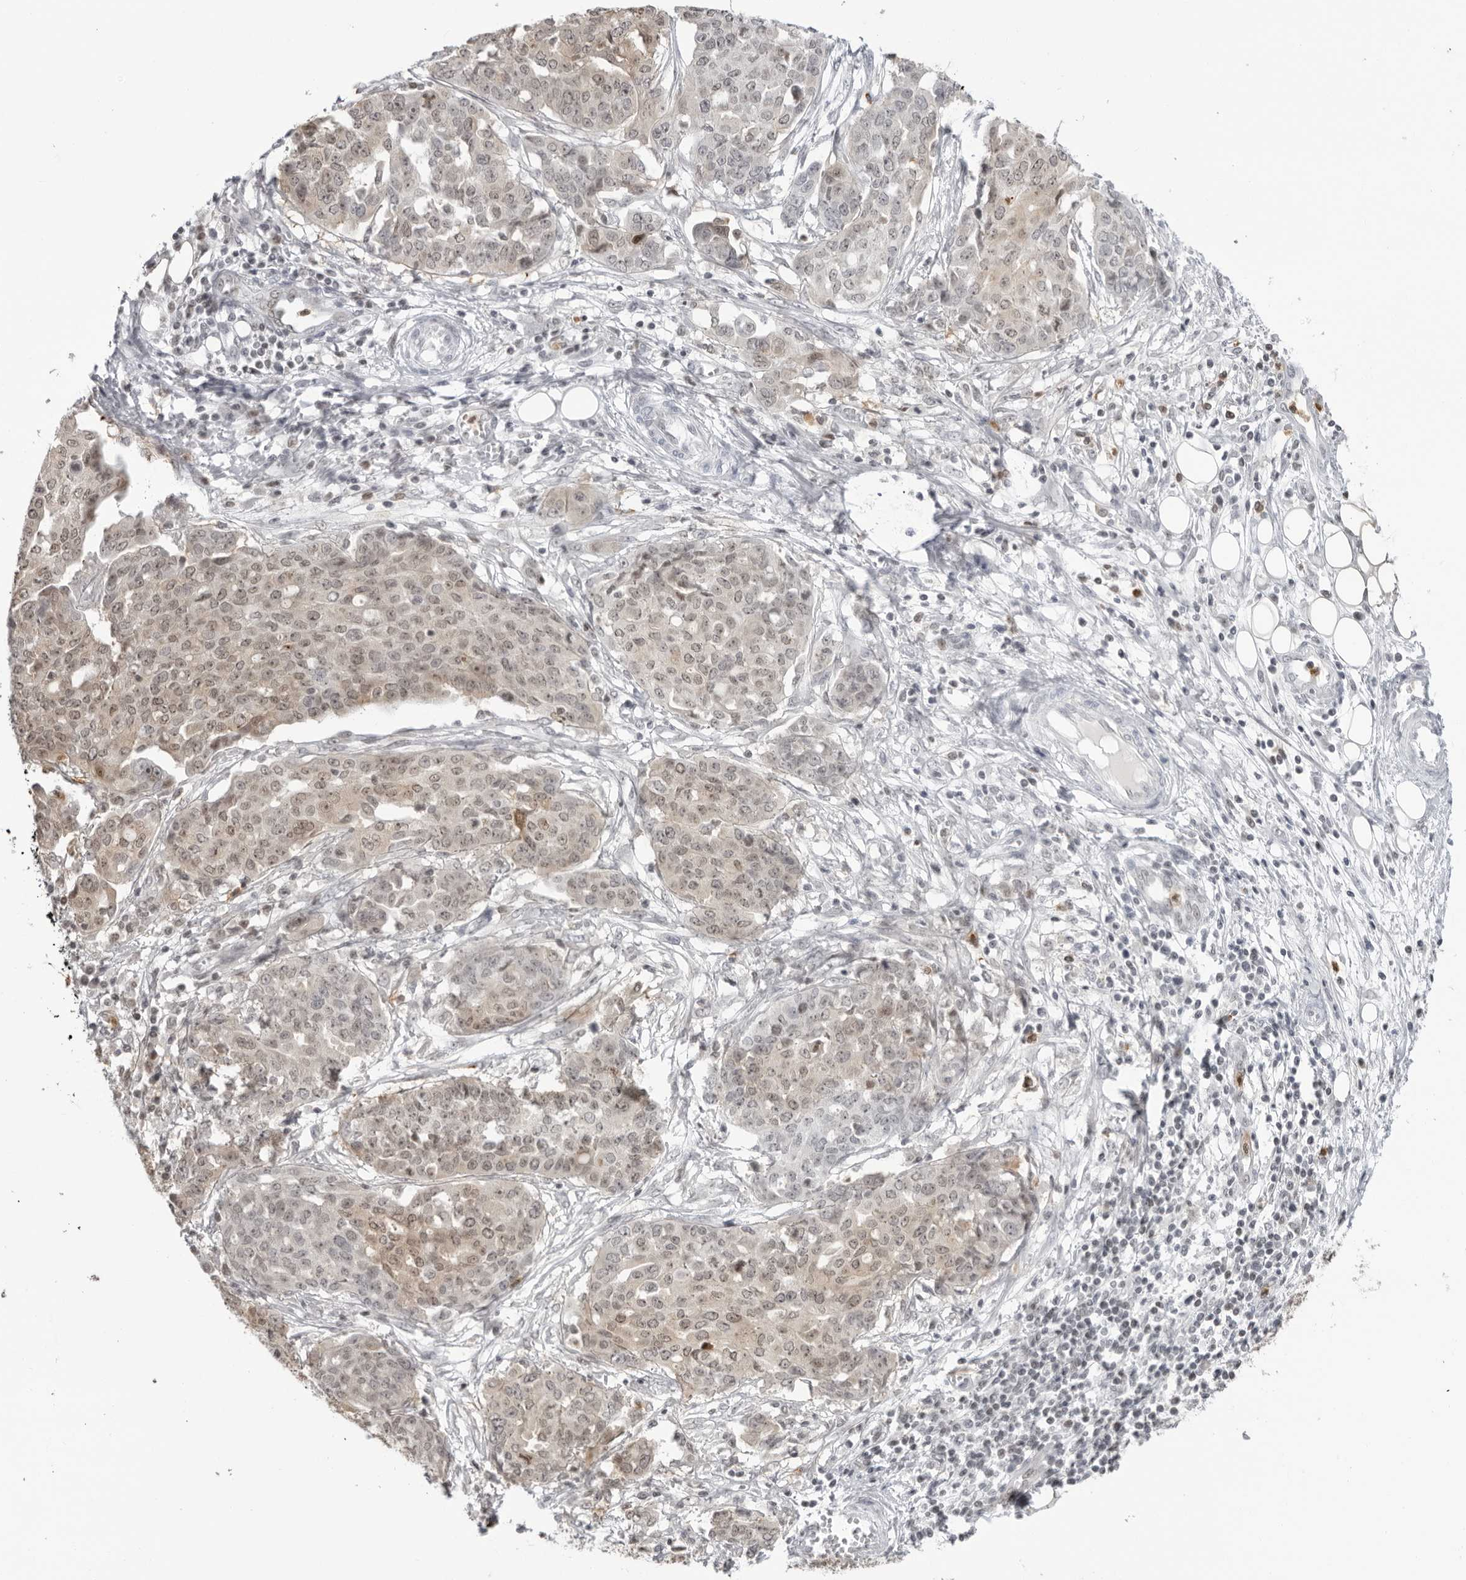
{"staining": {"intensity": "weak", "quantity": ">75%", "location": "nuclear"}, "tissue": "ovarian cancer", "cell_type": "Tumor cells", "image_type": "cancer", "snomed": [{"axis": "morphology", "description": "Cystadenocarcinoma, serous, NOS"}, {"axis": "topography", "description": "Soft tissue"}, {"axis": "topography", "description": "Ovary"}], "caption": "This is a micrograph of IHC staining of serous cystadenocarcinoma (ovarian), which shows weak positivity in the nuclear of tumor cells.", "gene": "RNF146", "patient": {"sex": "female", "age": 57}}